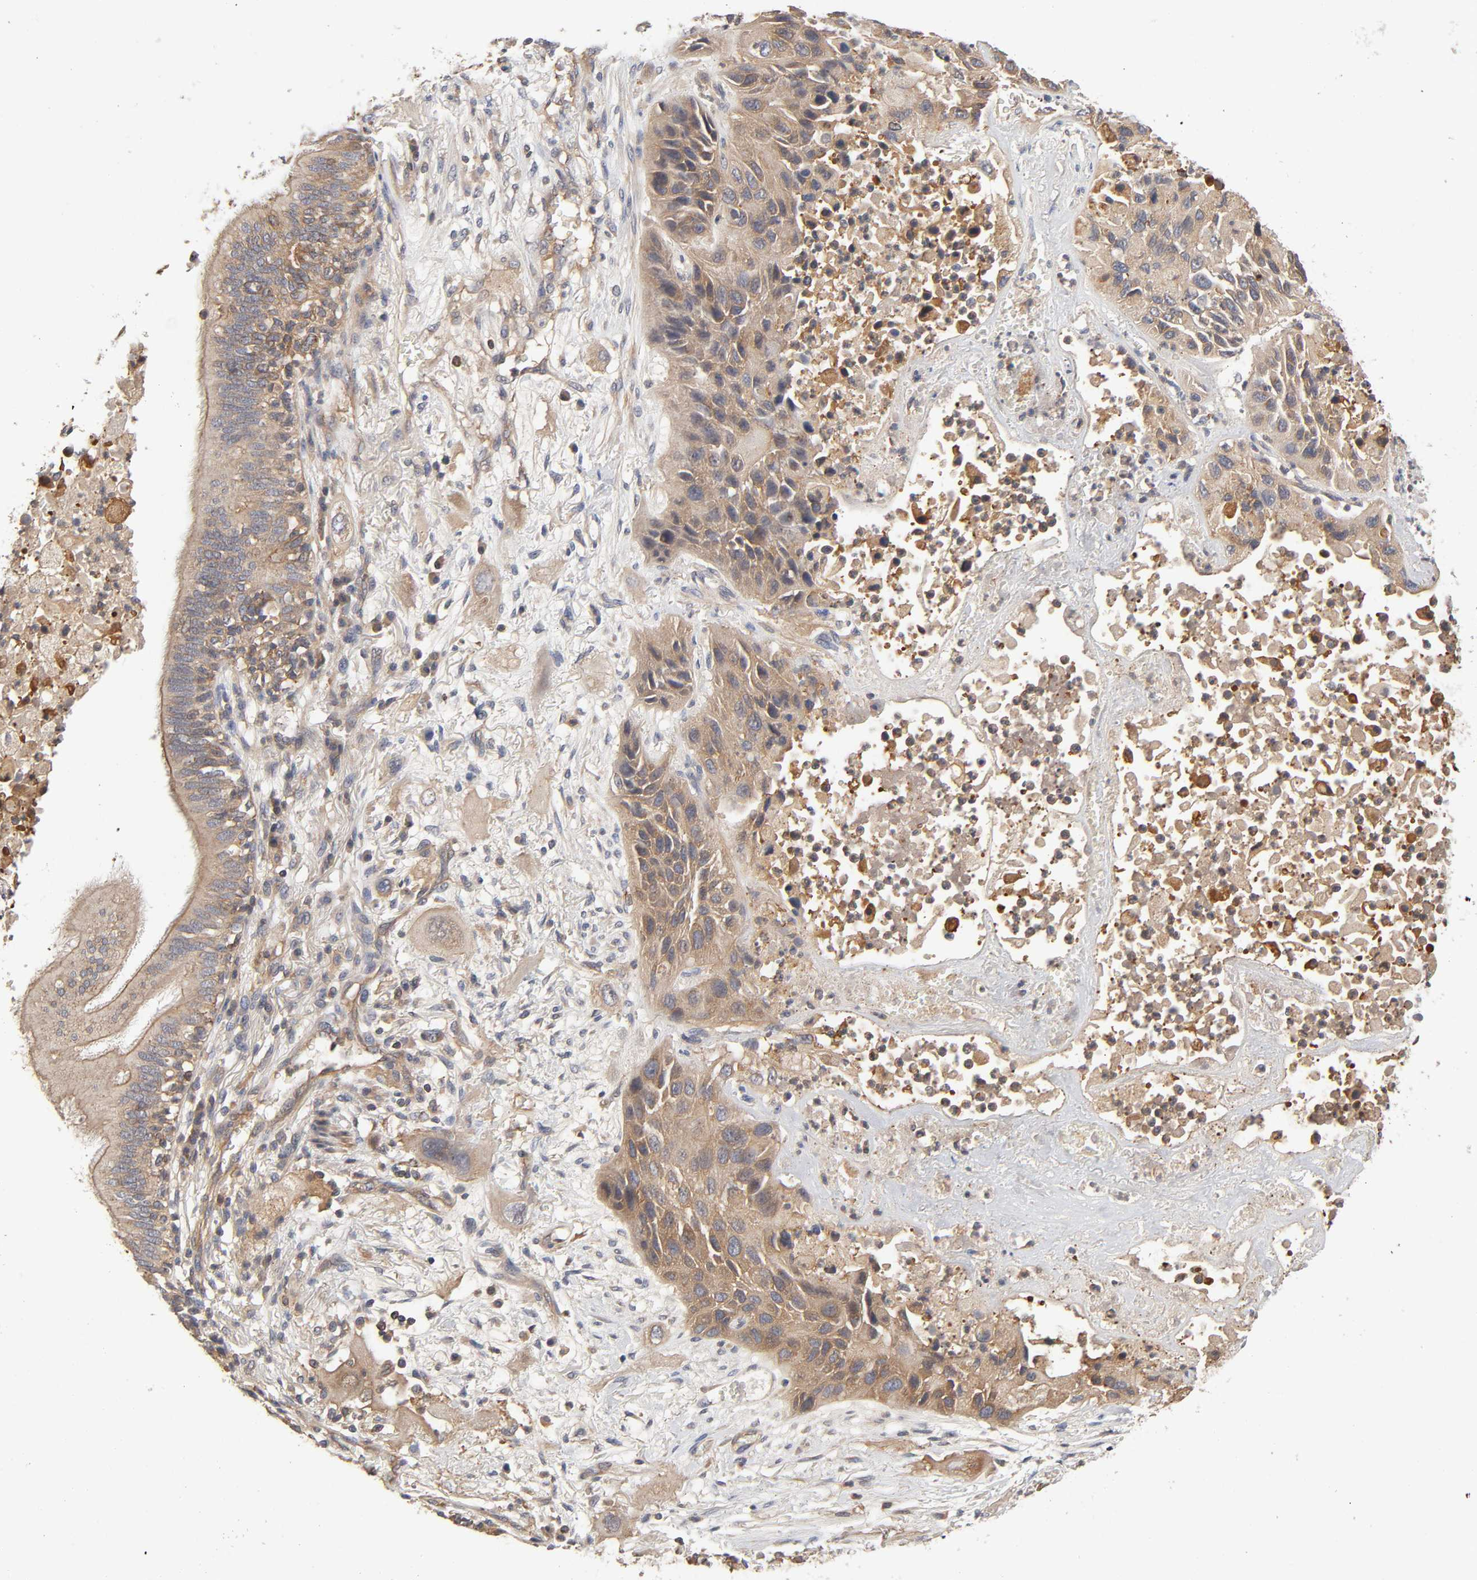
{"staining": {"intensity": "weak", "quantity": ">75%", "location": "cytoplasmic/membranous"}, "tissue": "lung cancer", "cell_type": "Tumor cells", "image_type": "cancer", "snomed": [{"axis": "morphology", "description": "Squamous cell carcinoma, NOS"}, {"axis": "topography", "description": "Lung"}], "caption": "Lung cancer was stained to show a protein in brown. There is low levels of weak cytoplasmic/membranous positivity in about >75% of tumor cells.", "gene": "LAMTOR2", "patient": {"sex": "female", "age": 76}}